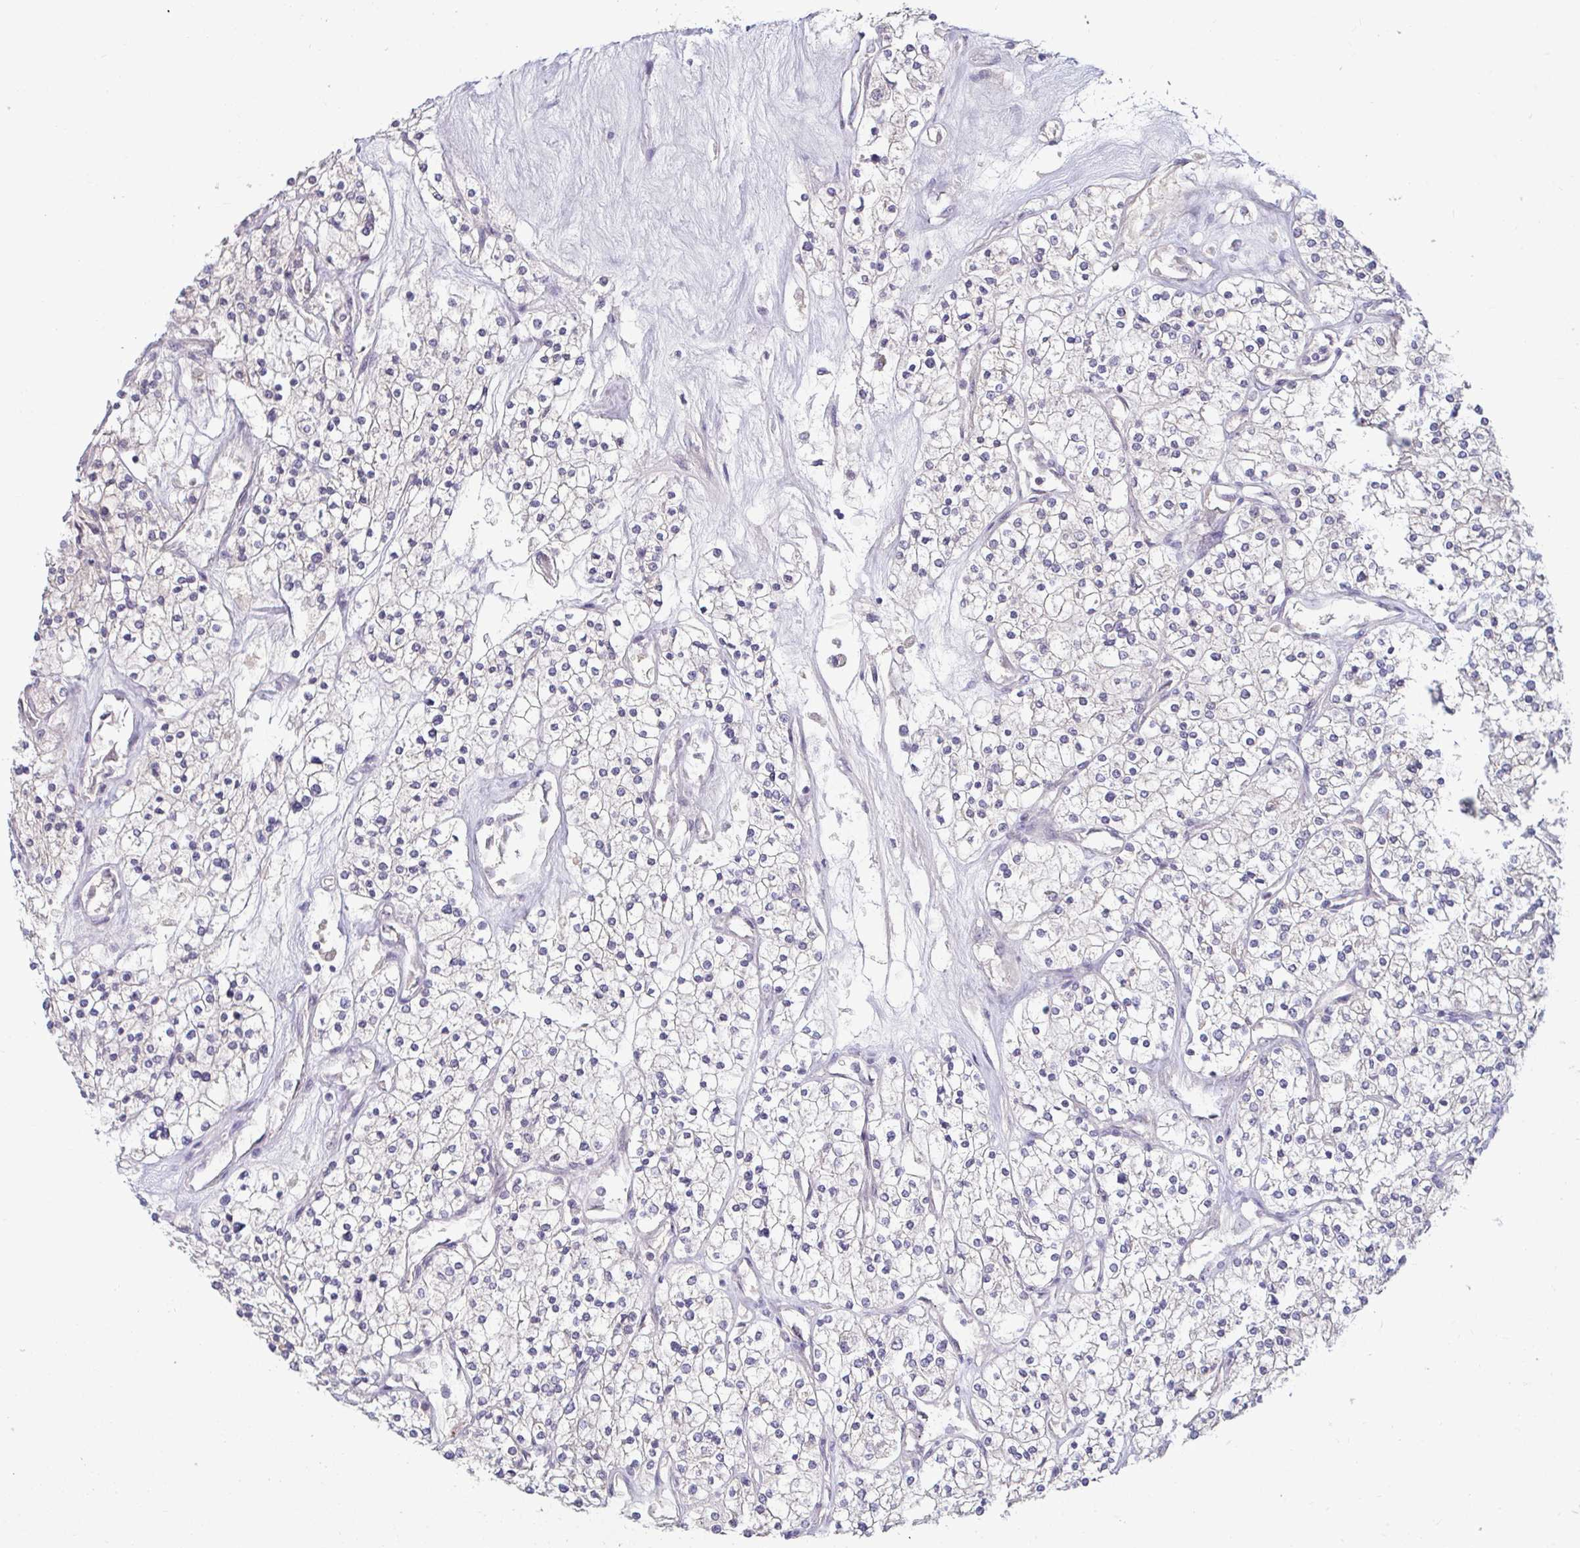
{"staining": {"intensity": "negative", "quantity": "none", "location": "none"}, "tissue": "renal cancer", "cell_type": "Tumor cells", "image_type": "cancer", "snomed": [{"axis": "morphology", "description": "Adenocarcinoma, NOS"}, {"axis": "topography", "description": "Kidney"}], "caption": "Histopathology image shows no significant protein positivity in tumor cells of renal cancer.", "gene": "GSTM1", "patient": {"sex": "male", "age": 80}}